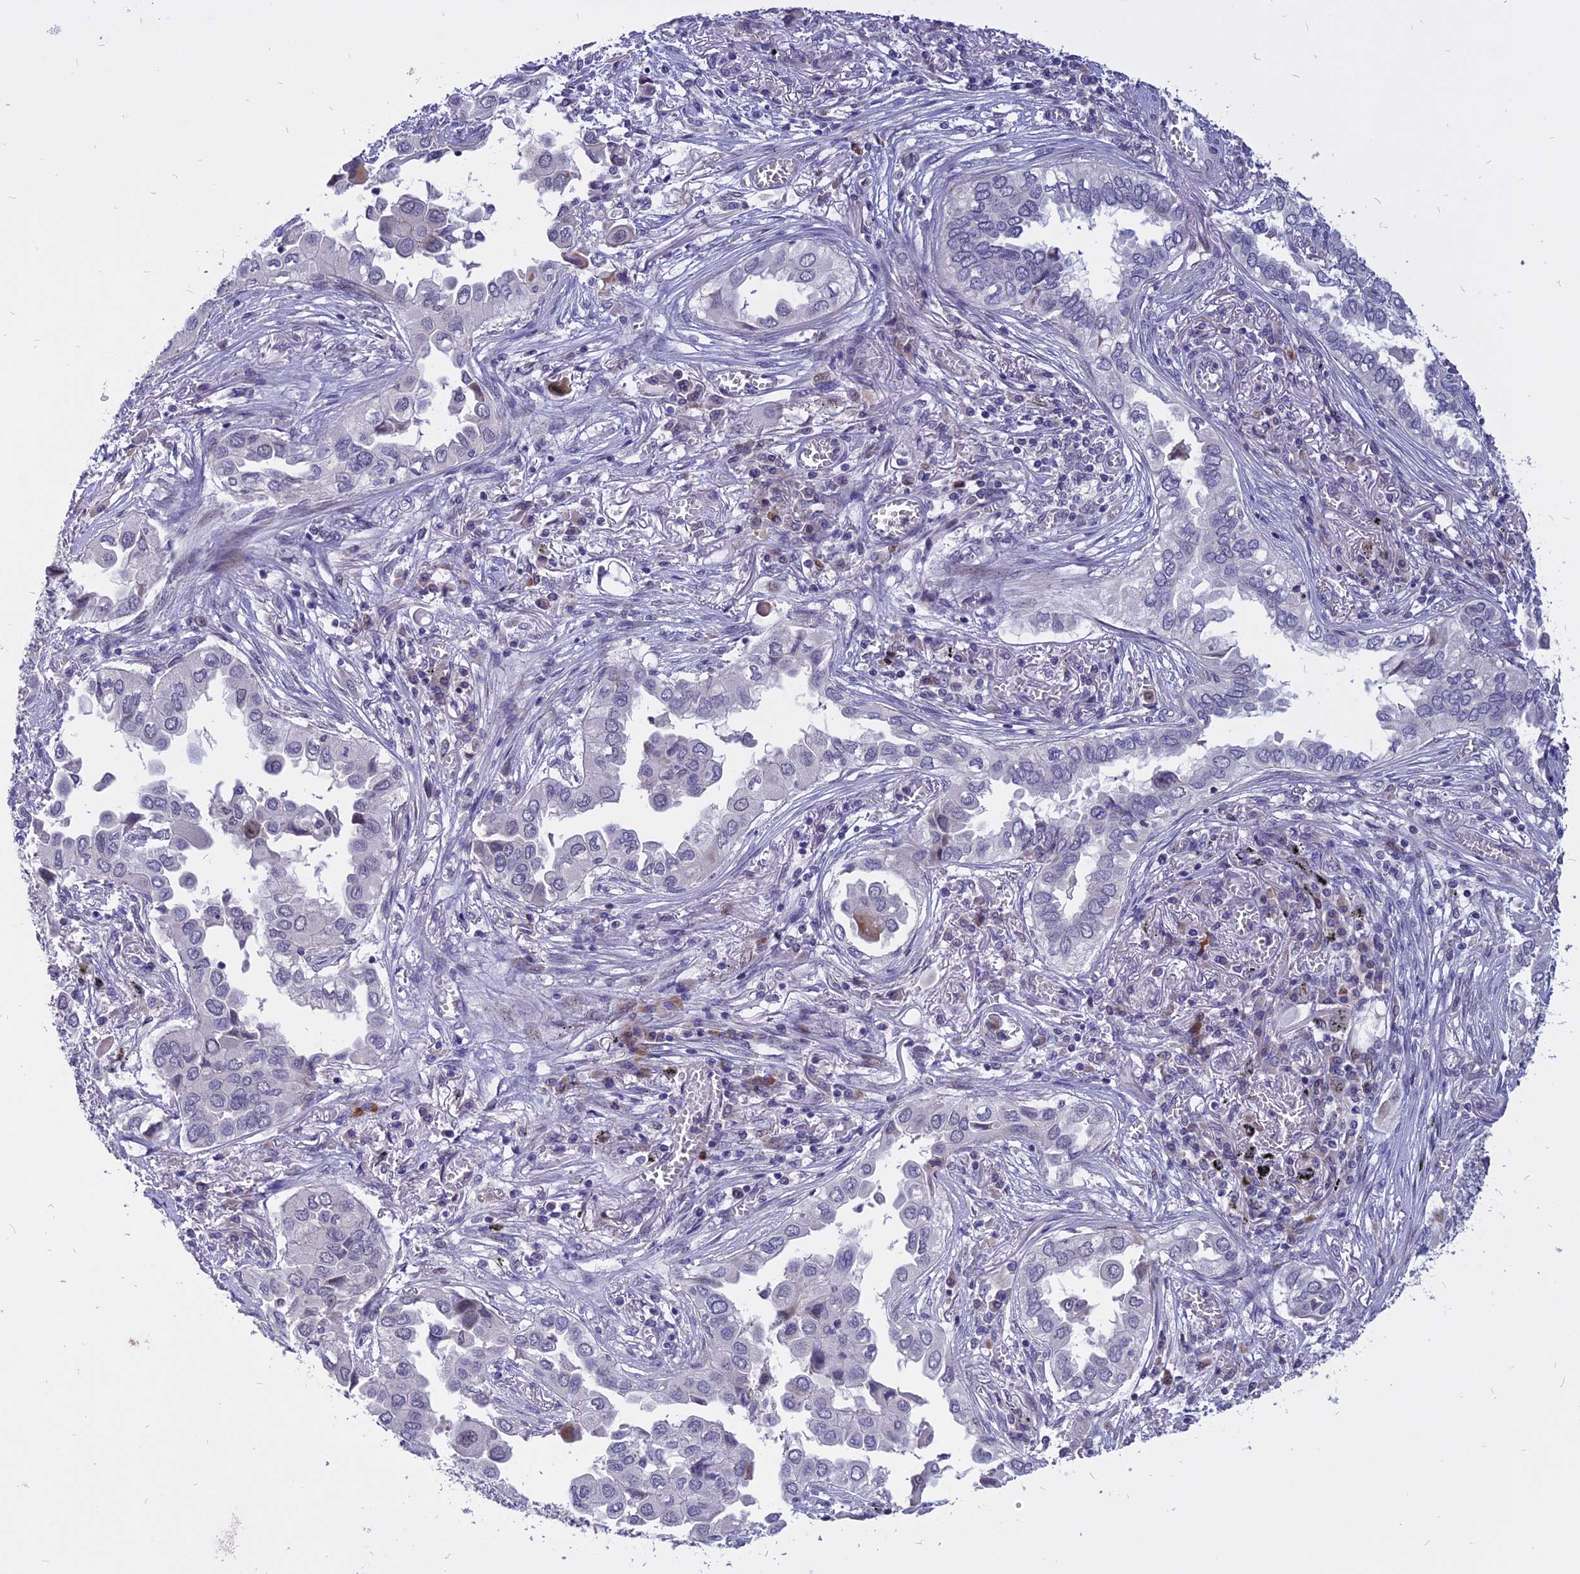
{"staining": {"intensity": "negative", "quantity": "none", "location": "none"}, "tissue": "lung cancer", "cell_type": "Tumor cells", "image_type": "cancer", "snomed": [{"axis": "morphology", "description": "Adenocarcinoma, NOS"}, {"axis": "topography", "description": "Lung"}], "caption": "This micrograph is of adenocarcinoma (lung) stained with IHC to label a protein in brown with the nuclei are counter-stained blue. There is no staining in tumor cells.", "gene": "TMEM263", "patient": {"sex": "female", "age": 76}}